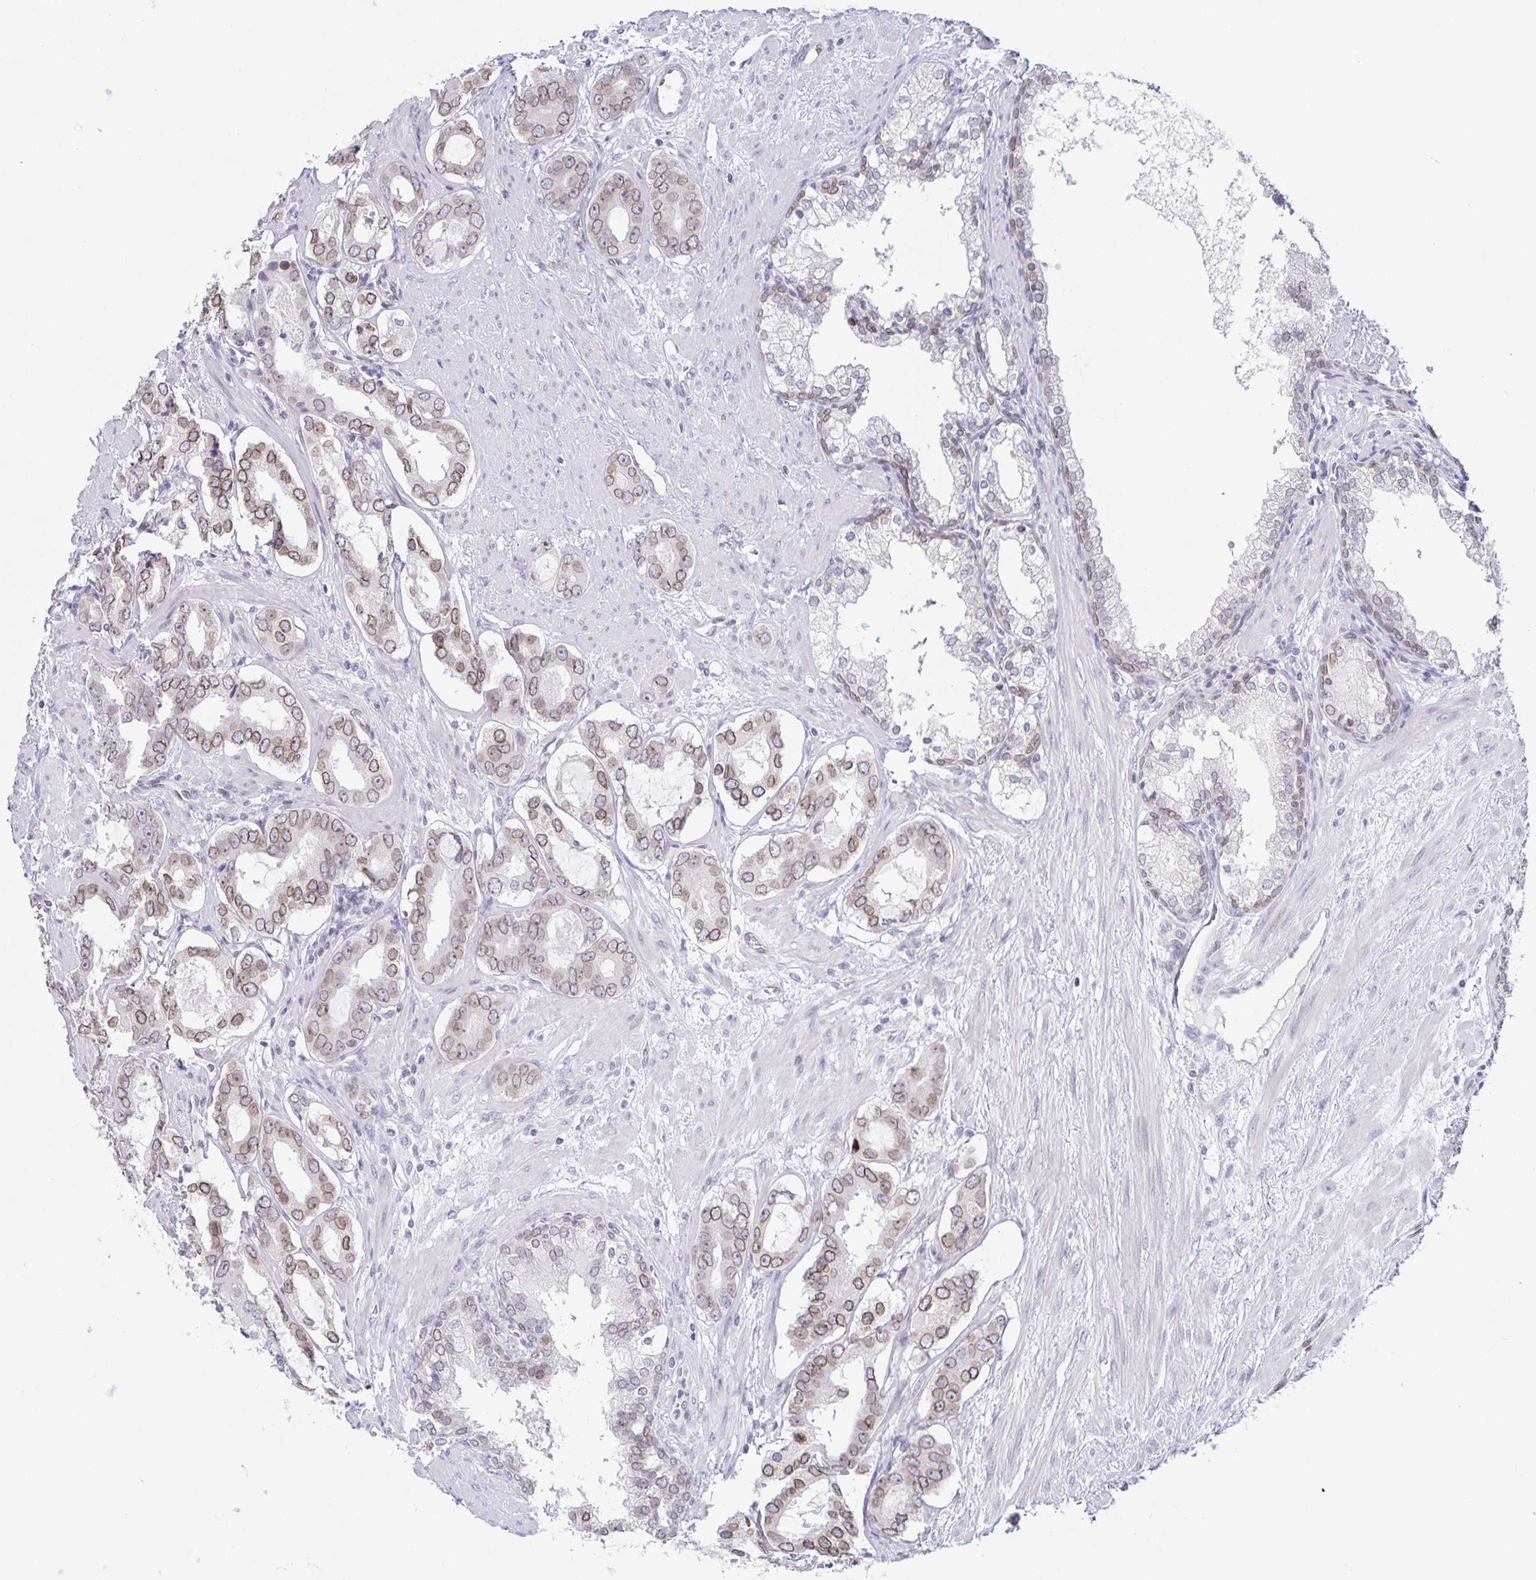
{"staining": {"intensity": "moderate", "quantity": ">75%", "location": "cytoplasmic/membranous,nuclear"}, "tissue": "prostate cancer", "cell_type": "Tumor cells", "image_type": "cancer", "snomed": [{"axis": "morphology", "description": "Adenocarcinoma, High grade"}, {"axis": "topography", "description": "Prostate"}], "caption": "Immunohistochemistry of prostate high-grade adenocarcinoma shows medium levels of moderate cytoplasmic/membranous and nuclear positivity in about >75% of tumor cells. (brown staining indicates protein expression, while blue staining denotes nuclei).", "gene": "SYNE2", "patient": {"sex": "male", "age": 75}}